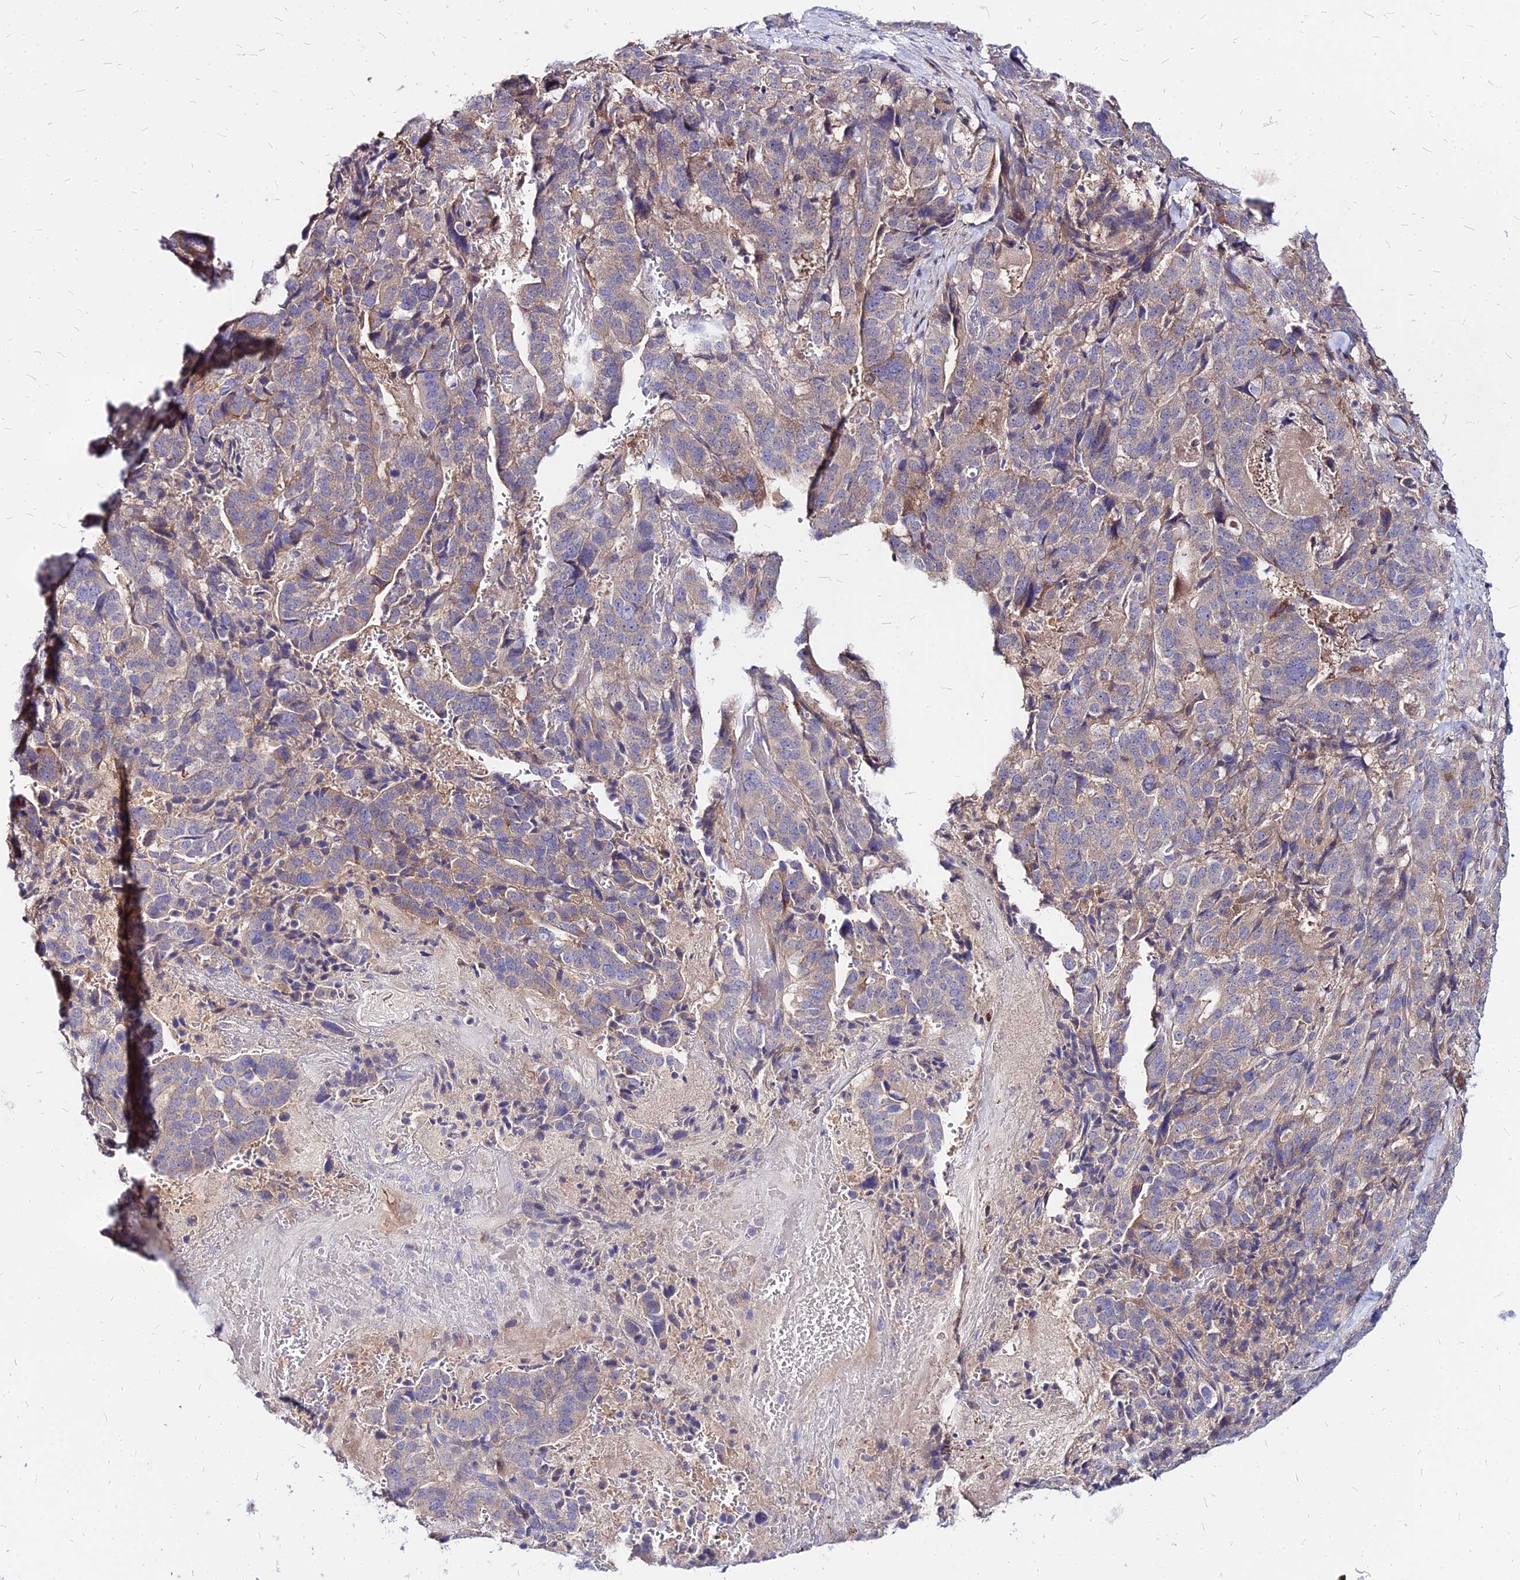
{"staining": {"intensity": "weak", "quantity": "<25%", "location": "cytoplasmic/membranous"}, "tissue": "stomach cancer", "cell_type": "Tumor cells", "image_type": "cancer", "snomed": [{"axis": "morphology", "description": "Adenocarcinoma, NOS"}, {"axis": "topography", "description": "Stomach"}], "caption": "DAB immunohistochemical staining of stomach cancer exhibits no significant positivity in tumor cells. The staining was performed using DAB to visualize the protein expression in brown, while the nuclei were stained in blue with hematoxylin (Magnification: 20x).", "gene": "COMMD10", "patient": {"sex": "male", "age": 48}}